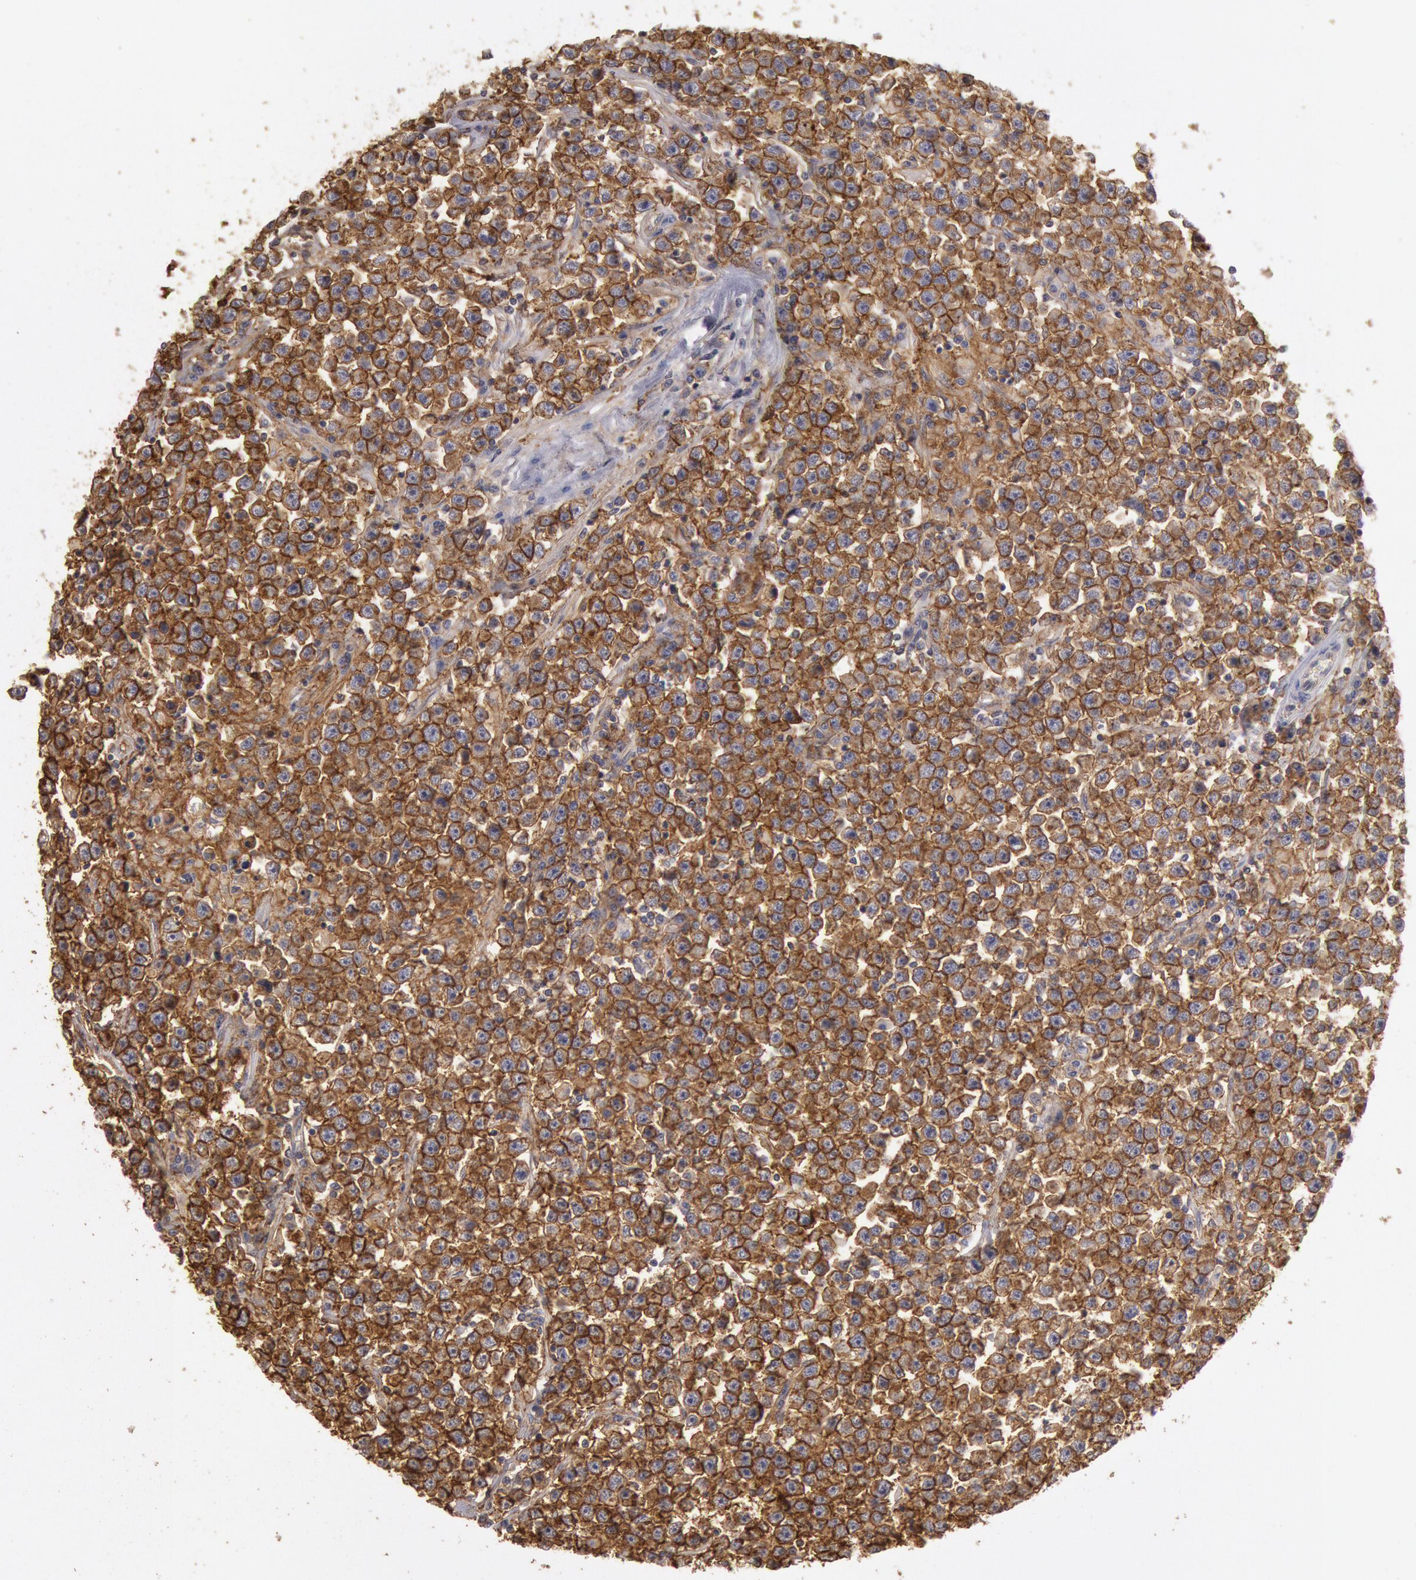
{"staining": {"intensity": "strong", "quantity": ">75%", "location": "cytoplasmic/membranous"}, "tissue": "testis cancer", "cell_type": "Tumor cells", "image_type": "cancer", "snomed": [{"axis": "morphology", "description": "Seminoma, NOS"}, {"axis": "topography", "description": "Testis"}], "caption": "Testis cancer (seminoma) stained with DAB (3,3'-diaminobenzidine) IHC reveals high levels of strong cytoplasmic/membranous expression in about >75% of tumor cells.", "gene": "SNAP23", "patient": {"sex": "male", "age": 33}}